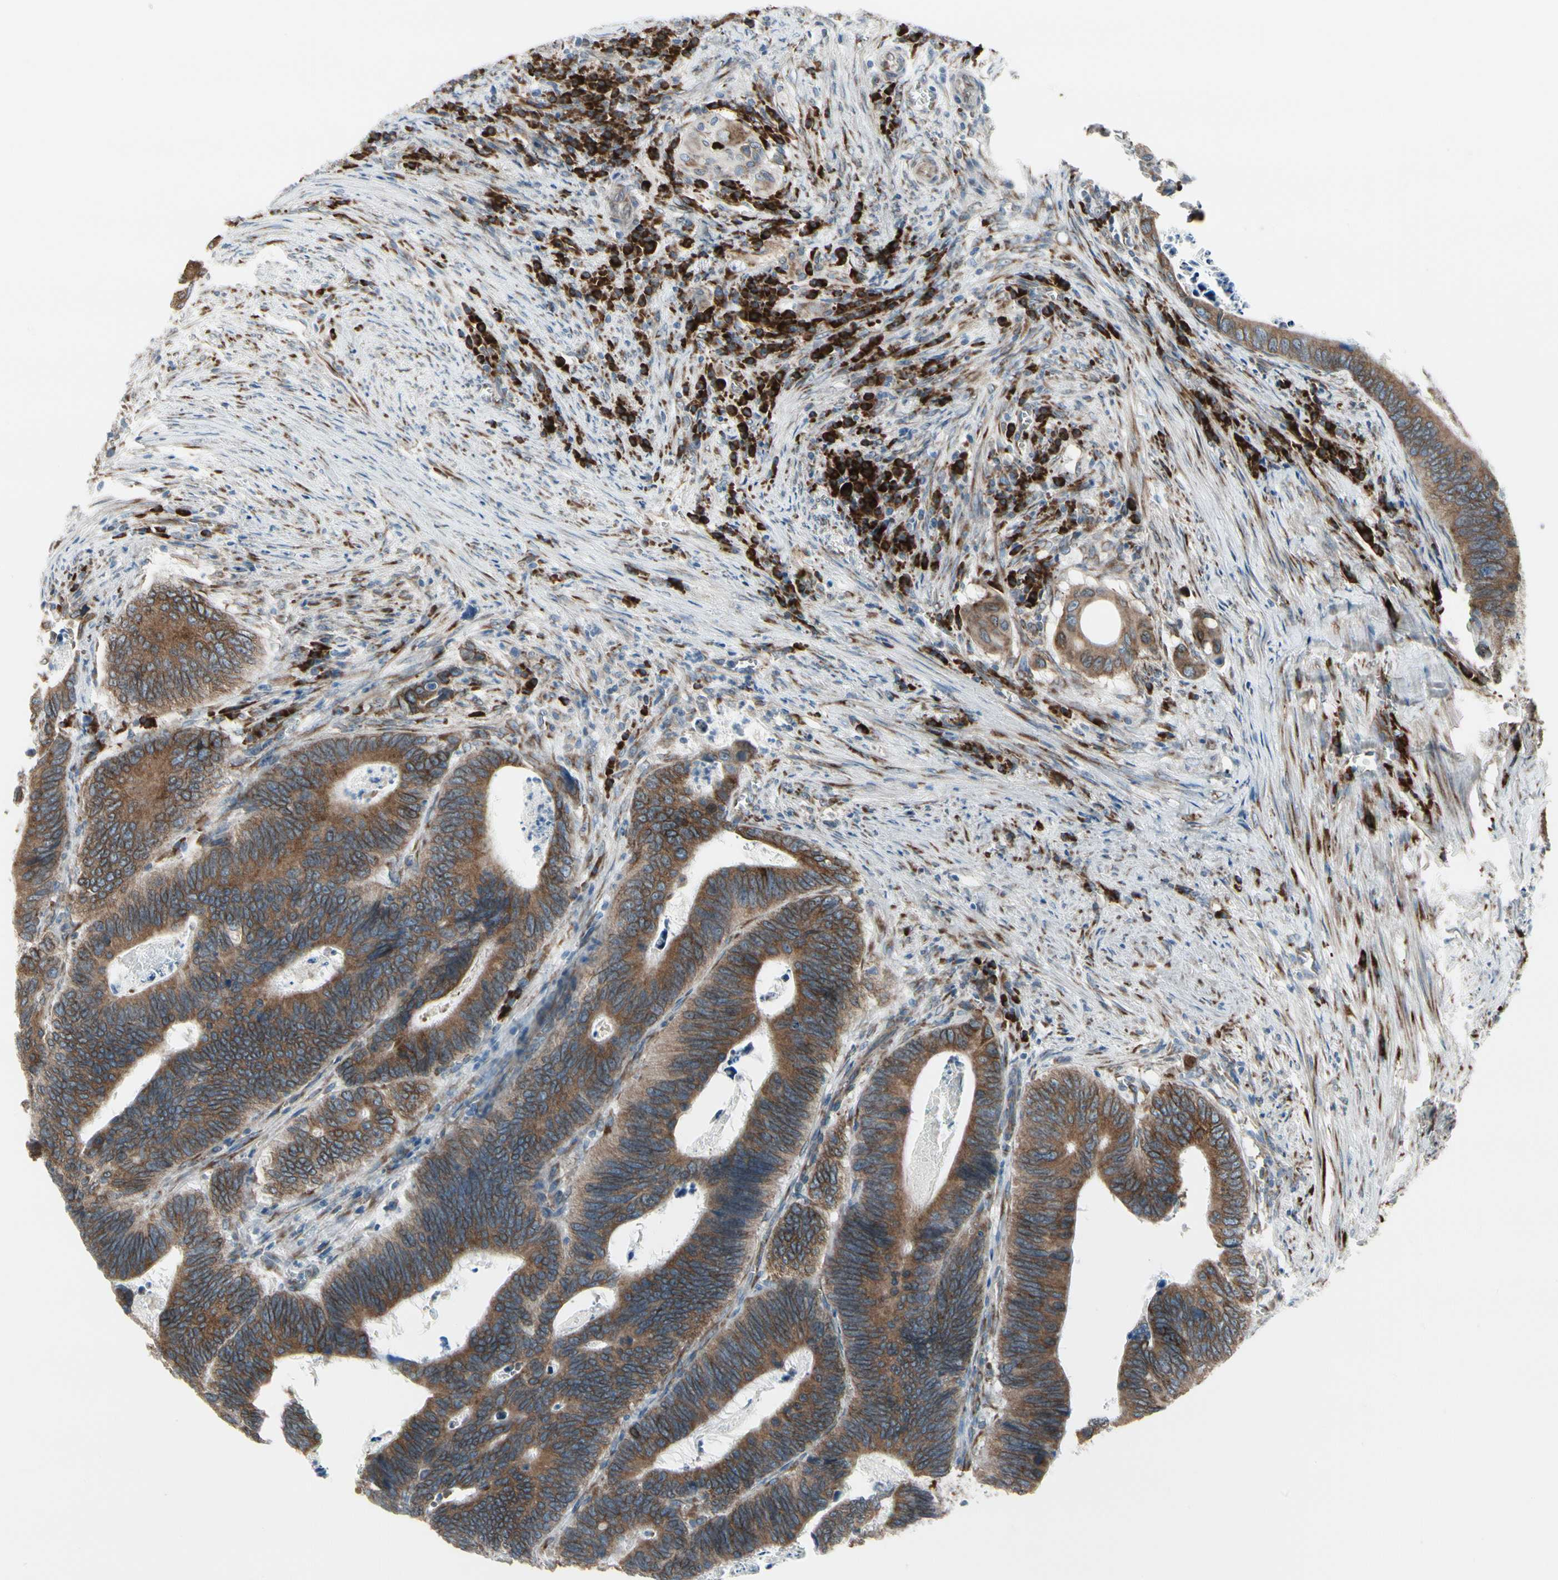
{"staining": {"intensity": "moderate", "quantity": ">75%", "location": "cytoplasmic/membranous"}, "tissue": "colorectal cancer", "cell_type": "Tumor cells", "image_type": "cancer", "snomed": [{"axis": "morphology", "description": "Adenocarcinoma, NOS"}, {"axis": "topography", "description": "Colon"}], "caption": "A high-resolution photomicrograph shows IHC staining of colorectal adenocarcinoma, which exhibits moderate cytoplasmic/membranous positivity in about >75% of tumor cells.", "gene": "FNDC3A", "patient": {"sex": "male", "age": 72}}